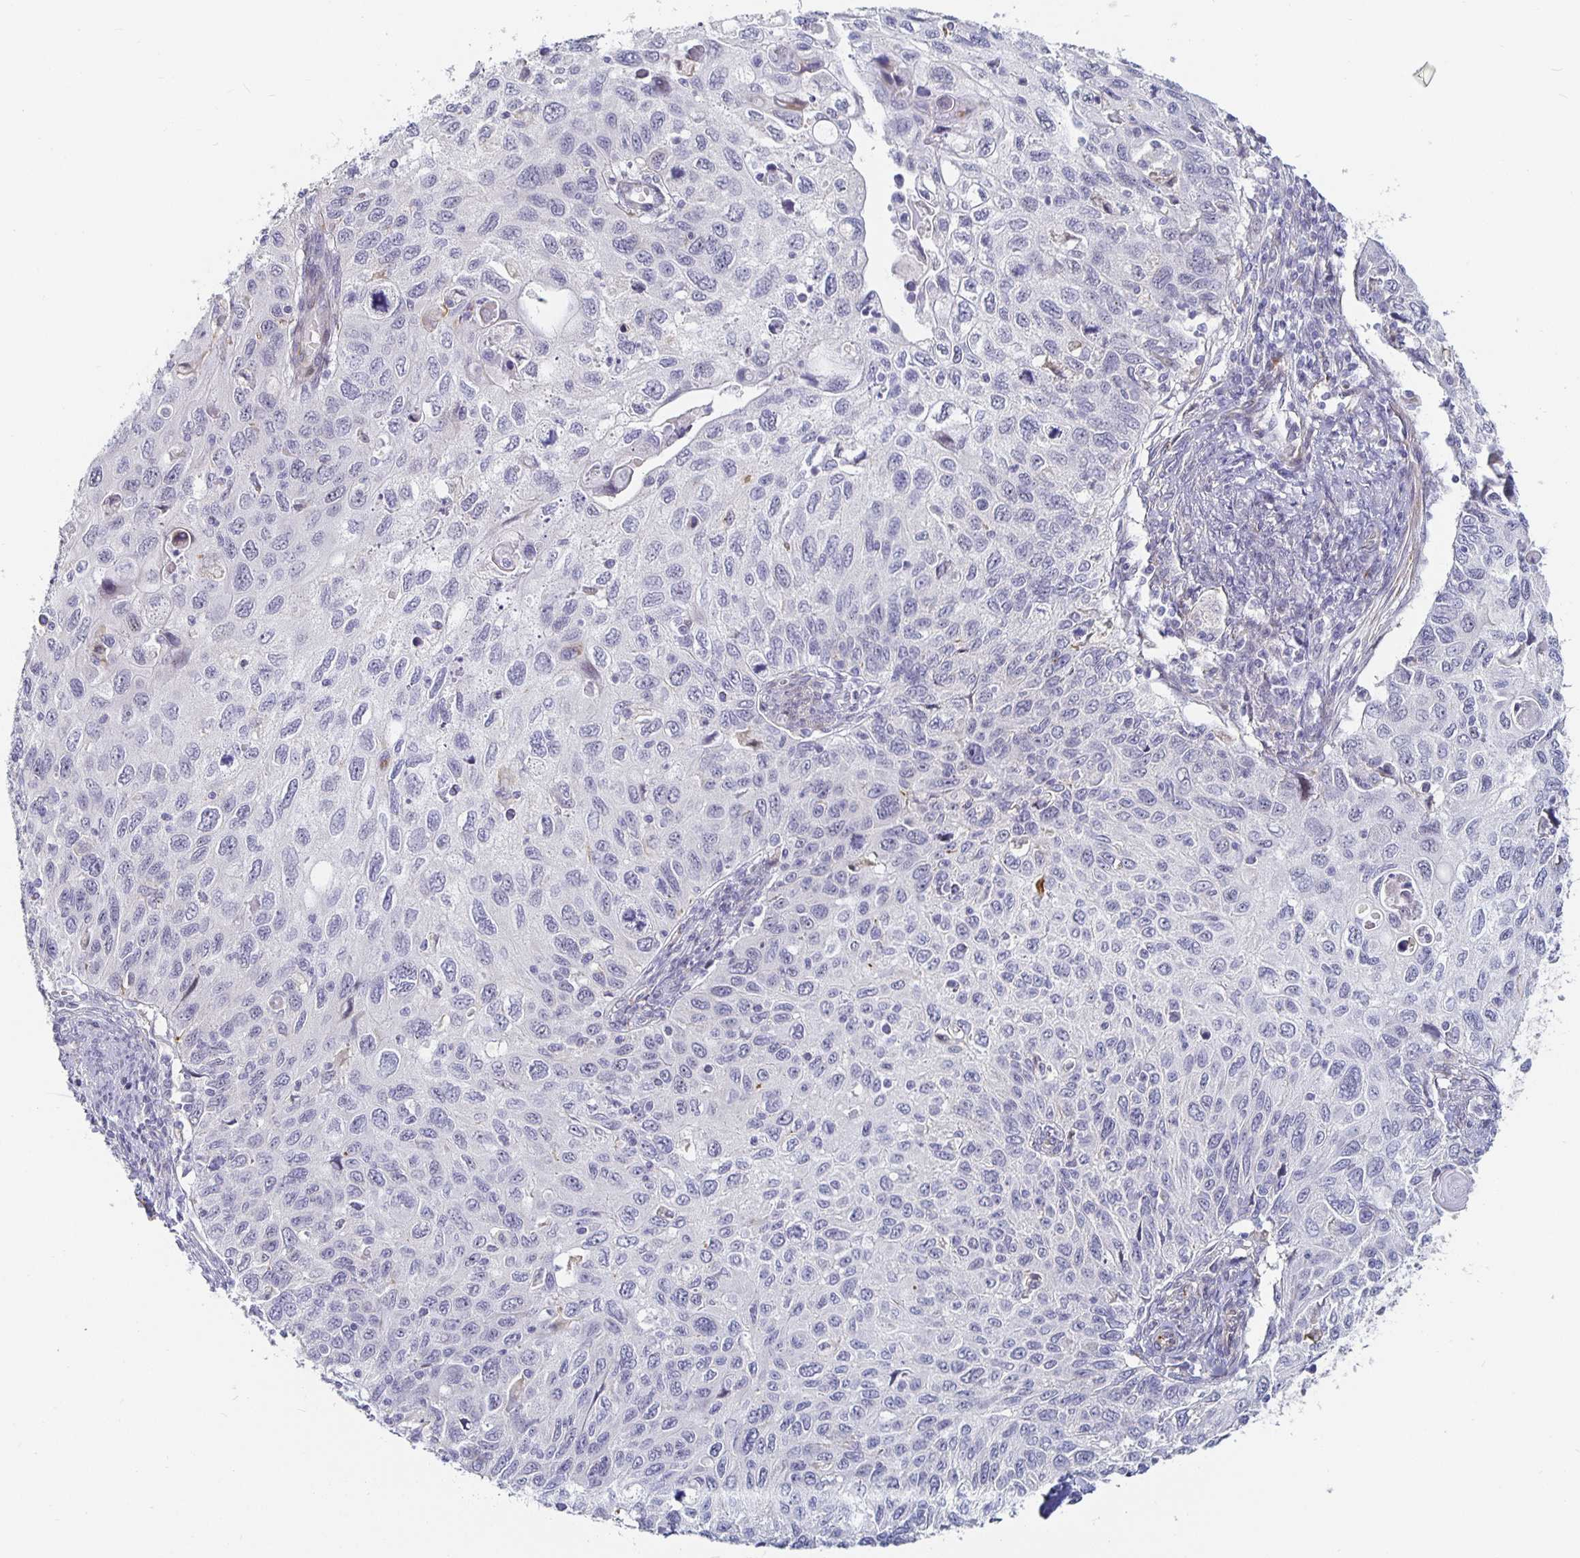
{"staining": {"intensity": "negative", "quantity": "none", "location": "none"}, "tissue": "cervical cancer", "cell_type": "Tumor cells", "image_type": "cancer", "snomed": [{"axis": "morphology", "description": "Squamous cell carcinoma, NOS"}, {"axis": "topography", "description": "Cervix"}], "caption": "Squamous cell carcinoma (cervical) stained for a protein using IHC displays no expression tumor cells.", "gene": "S100G", "patient": {"sex": "female", "age": 70}}